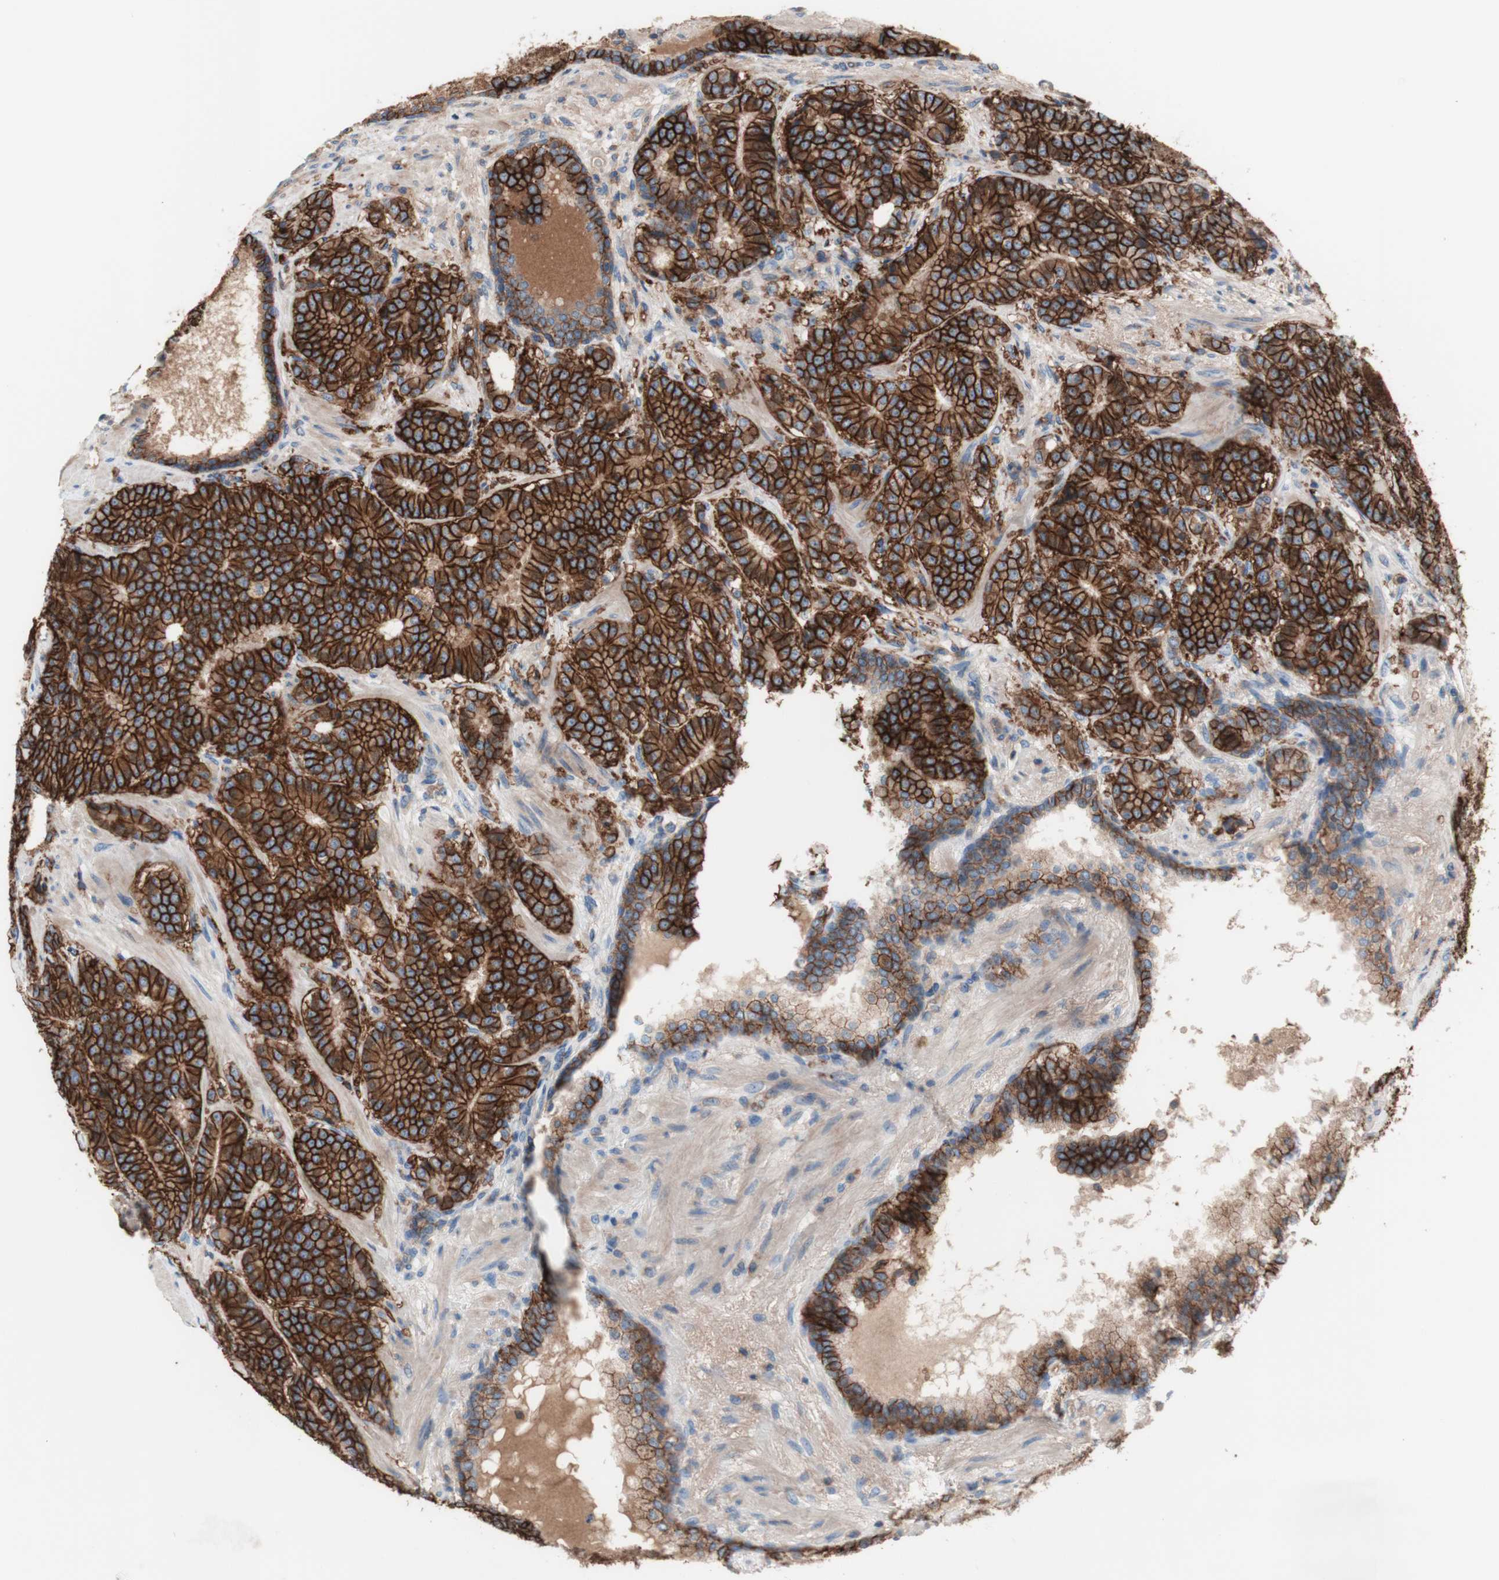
{"staining": {"intensity": "strong", "quantity": ">75%", "location": "cytoplasmic/membranous"}, "tissue": "prostate cancer", "cell_type": "Tumor cells", "image_type": "cancer", "snomed": [{"axis": "morphology", "description": "Adenocarcinoma, High grade"}, {"axis": "topography", "description": "Prostate"}], "caption": "Strong cytoplasmic/membranous expression is identified in about >75% of tumor cells in prostate cancer (high-grade adenocarcinoma).", "gene": "CD46", "patient": {"sex": "male", "age": 61}}